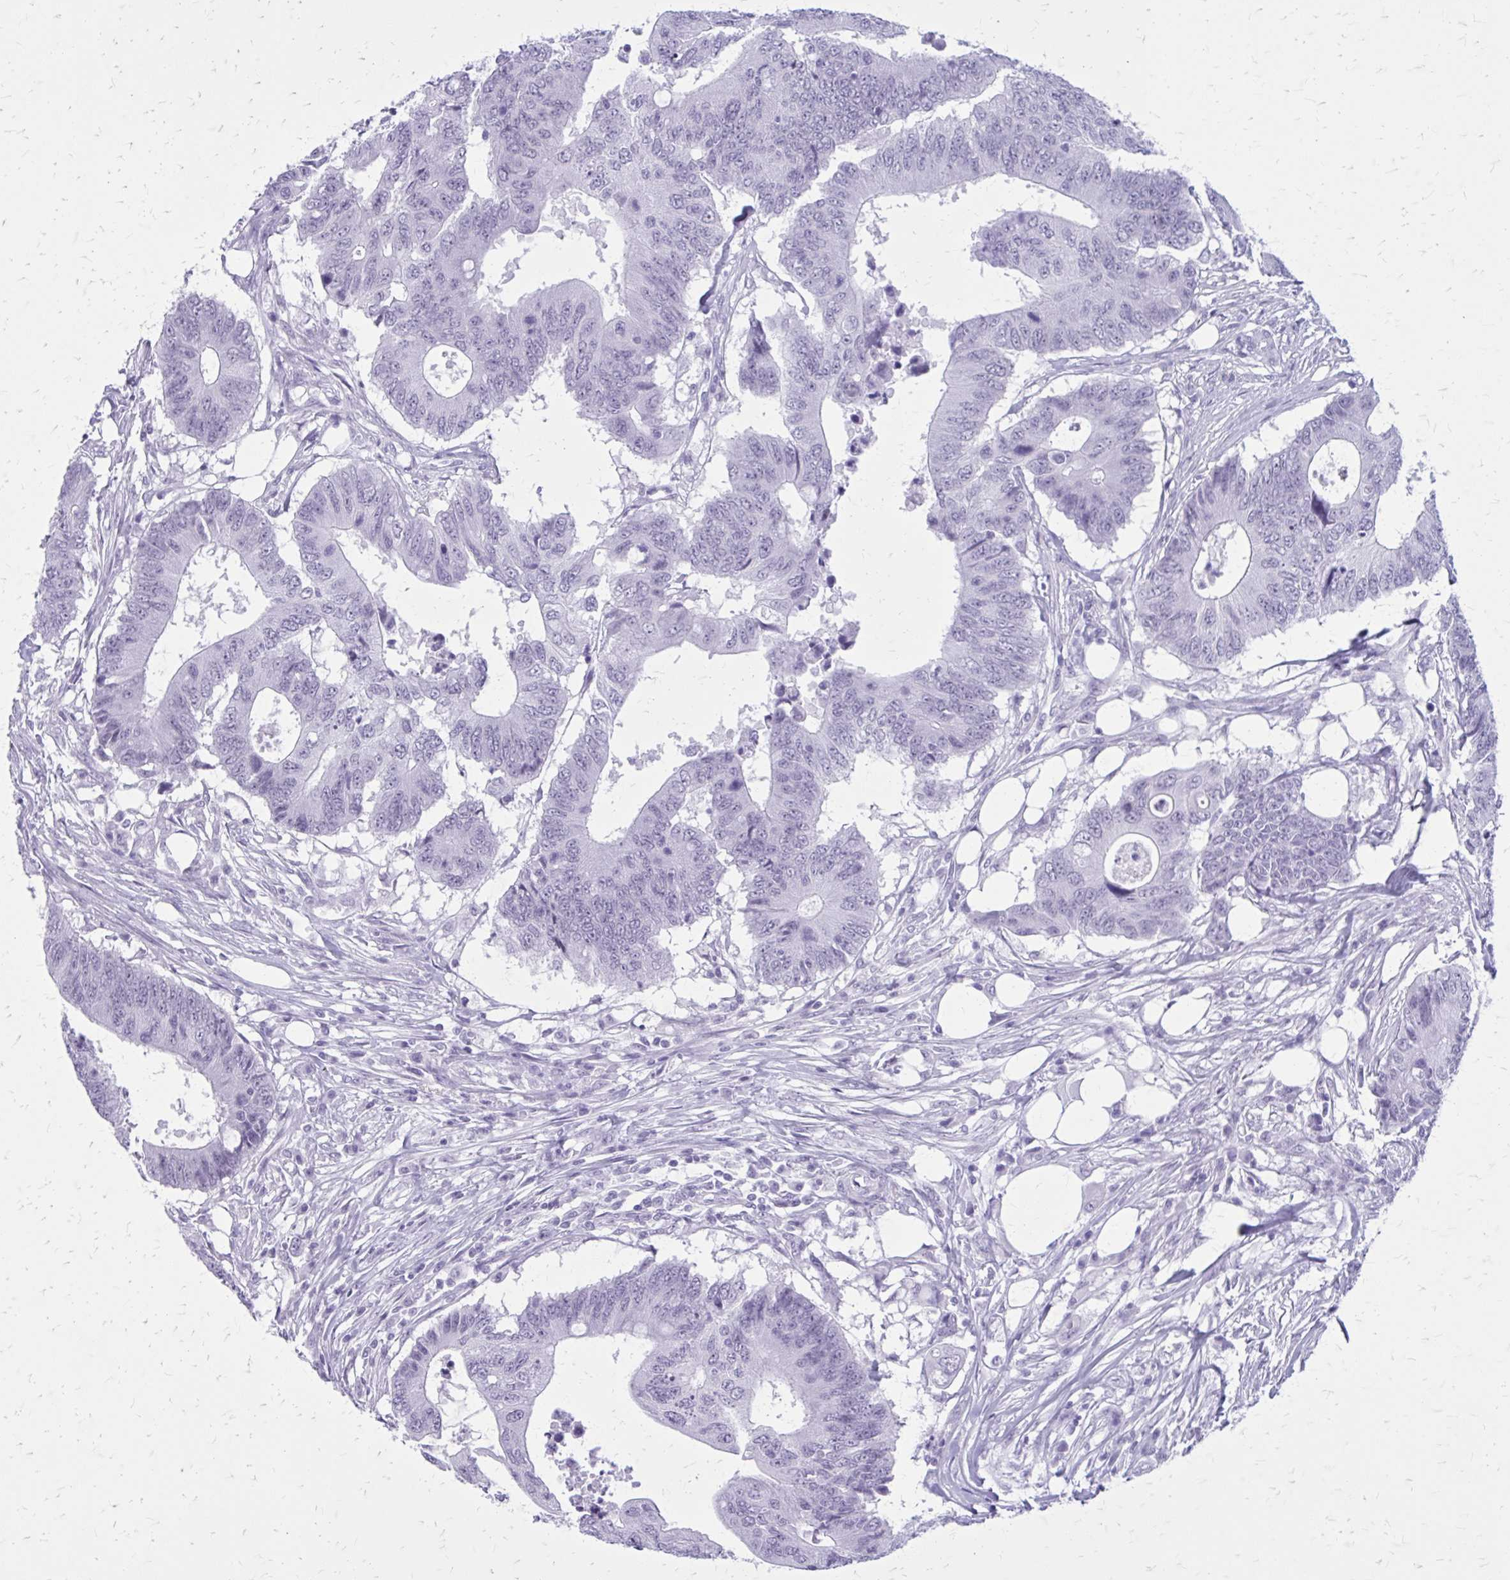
{"staining": {"intensity": "negative", "quantity": "none", "location": "none"}, "tissue": "colorectal cancer", "cell_type": "Tumor cells", "image_type": "cancer", "snomed": [{"axis": "morphology", "description": "Adenocarcinoma, NOS"}, {"axis": "topography", "description": "Colon"}], "caption": "Immunohistochemistry (IHC) of colorectal cancer (adenocarcinoma) exhibits no positivity in tumor cells. Nuclei are stained in blue.", "gene": "GAD1", "patient": {"sex": "male", "age": 71}}